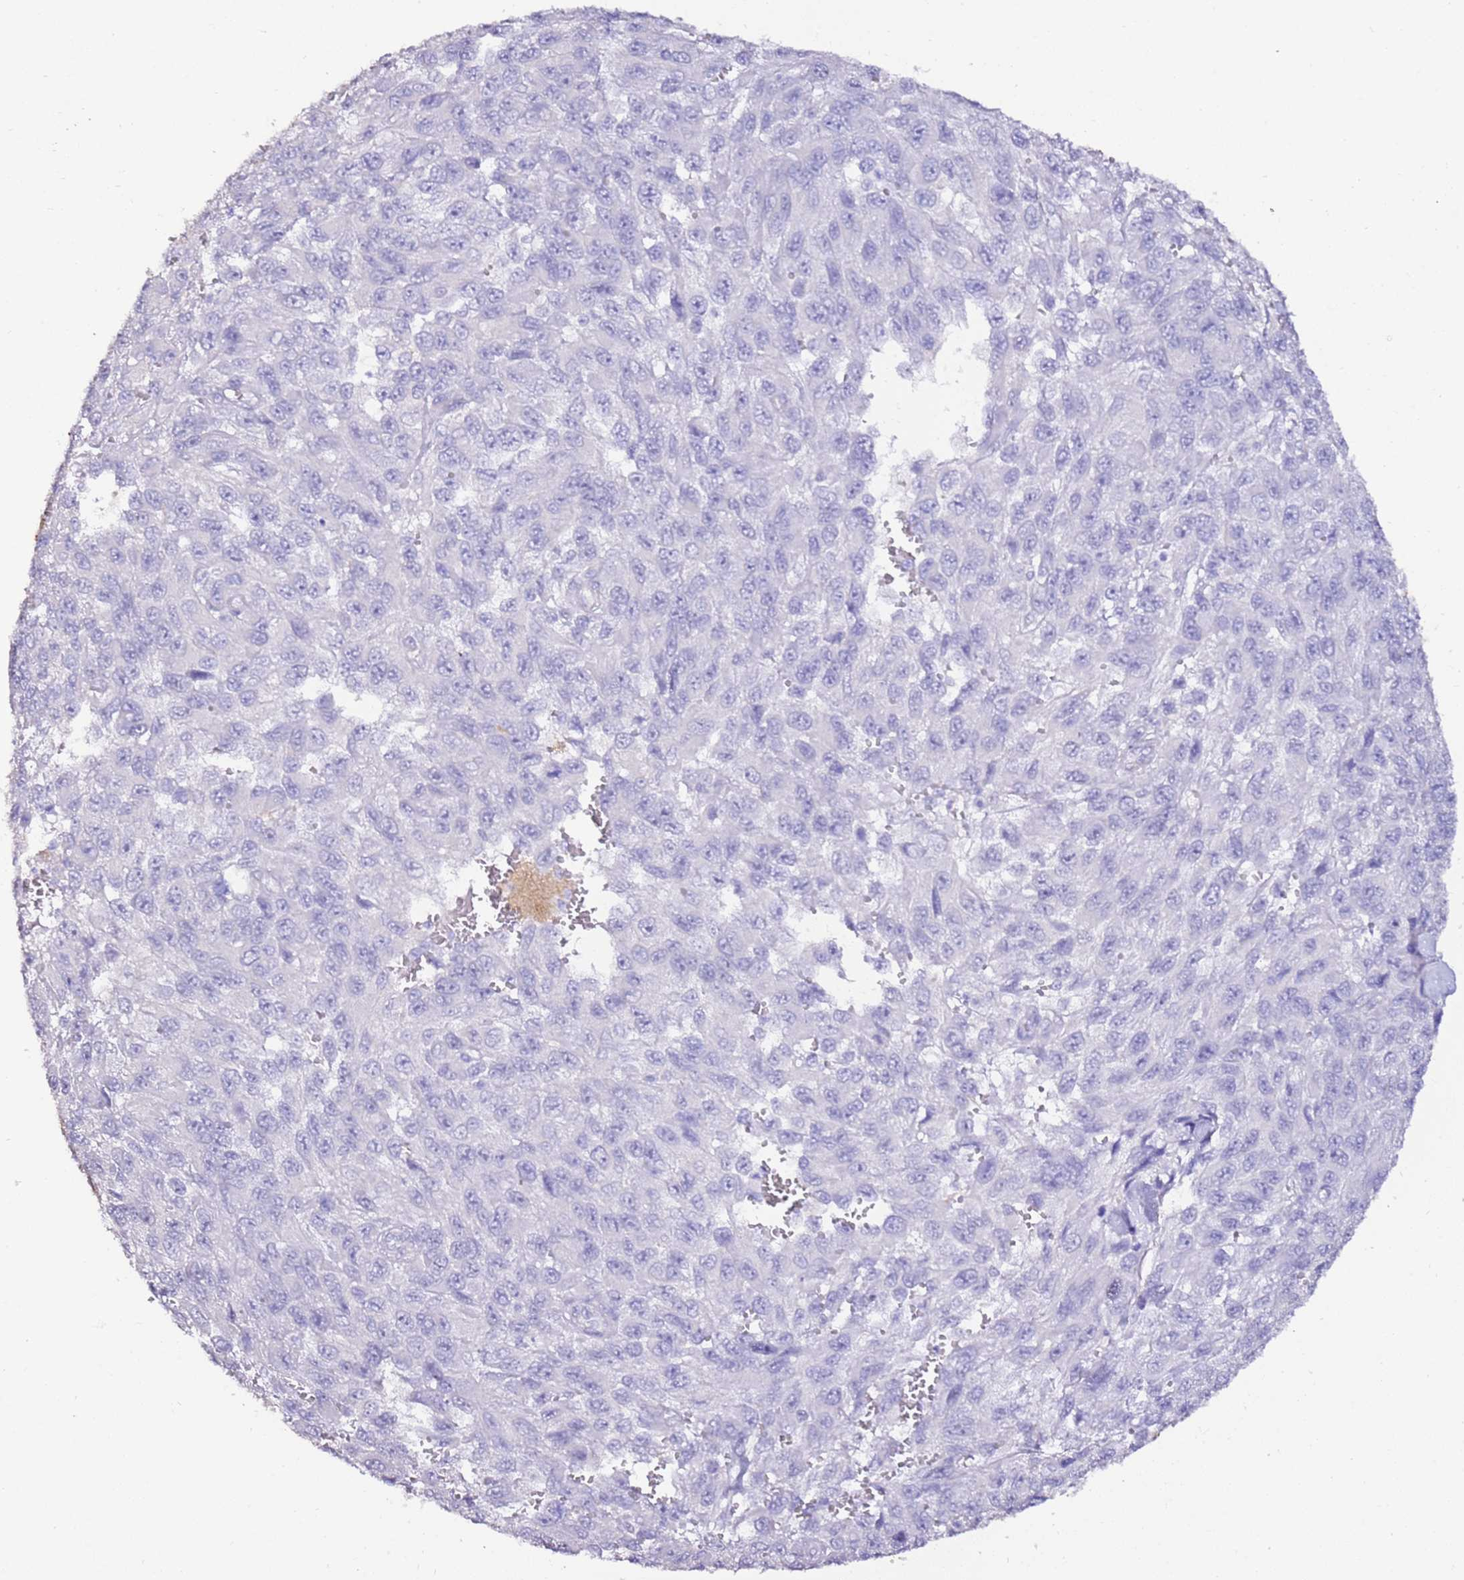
{"staining": {"intensity": "negative", "quantity": "none", "location": "none"}, "tissue": "melanoma", "cell_type": "Tumor cells", "image_type": "cancer", "snomed": [{"axis": "morphology", "description": "Normal tissue, NOS"}, {"axis": "morphology", "description": "Malignant melanoma, NOS"}, {"axis": "topography", "description": "Skin"}], "caption": "A histopathology image of human malignant melanoma is negative for staining in tumor cells.", "gene": "ART5", "patient": {"sex": "female", "age": 96}}